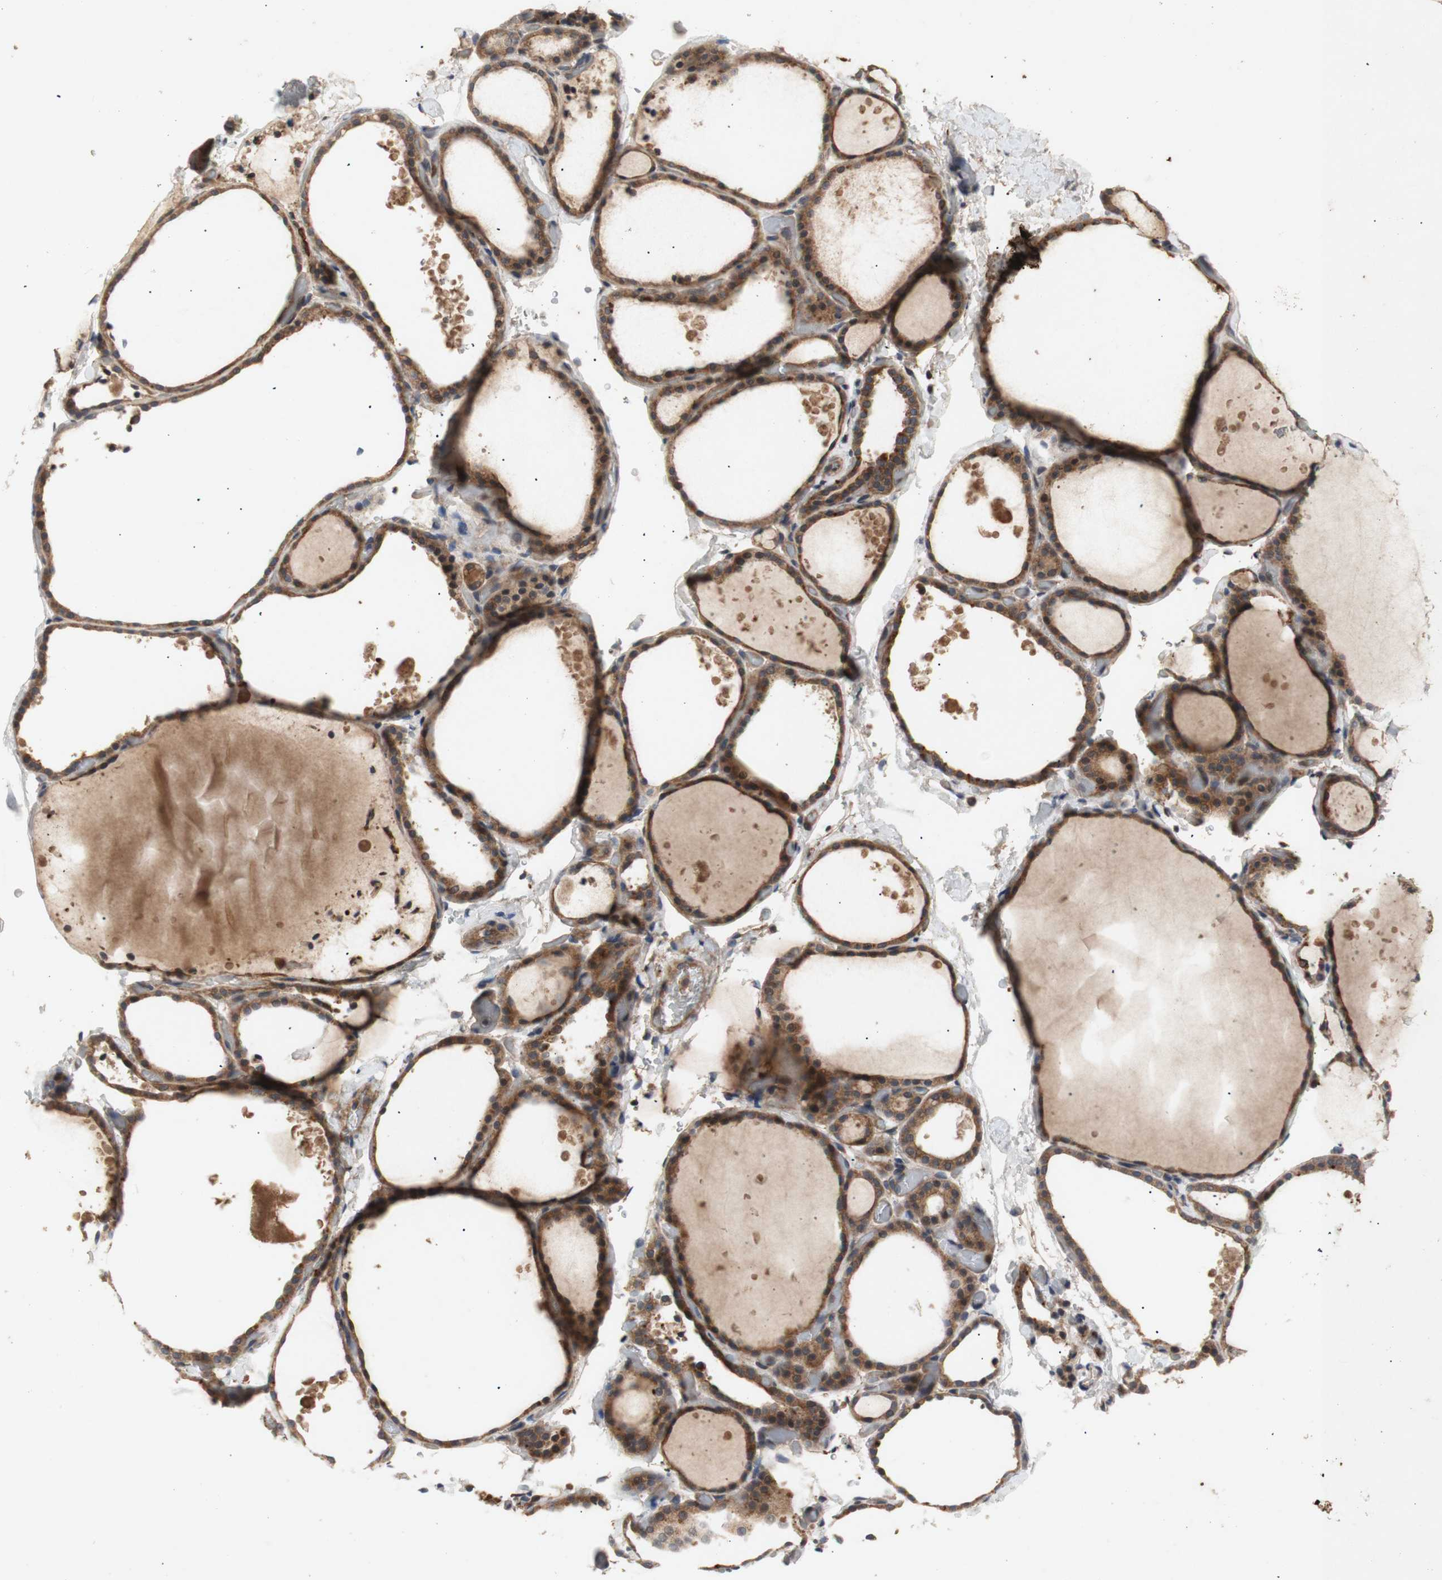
{"staining": {"intensity": "strong", "quantity": ">75%", "location": "cytoplasmic/membranous"}, "tissue": "thyroid gland", "cell_type": "Glandular cells", "image_type": "normal", "snomed": [{"axis": "morphology", "description": "Normal tissue, NOS"}, {"axis": "topography", "description": "Thyroid gland"}], "caption": "Glandular cells display high levels of strong cytoplasmic/membranous positivity in approximately >75% of cells in unremarkable human thyroid gland. Nuclei are stained in blue.", "gene": "PKN1", "patient": {"sex": "female", "age": 44}}